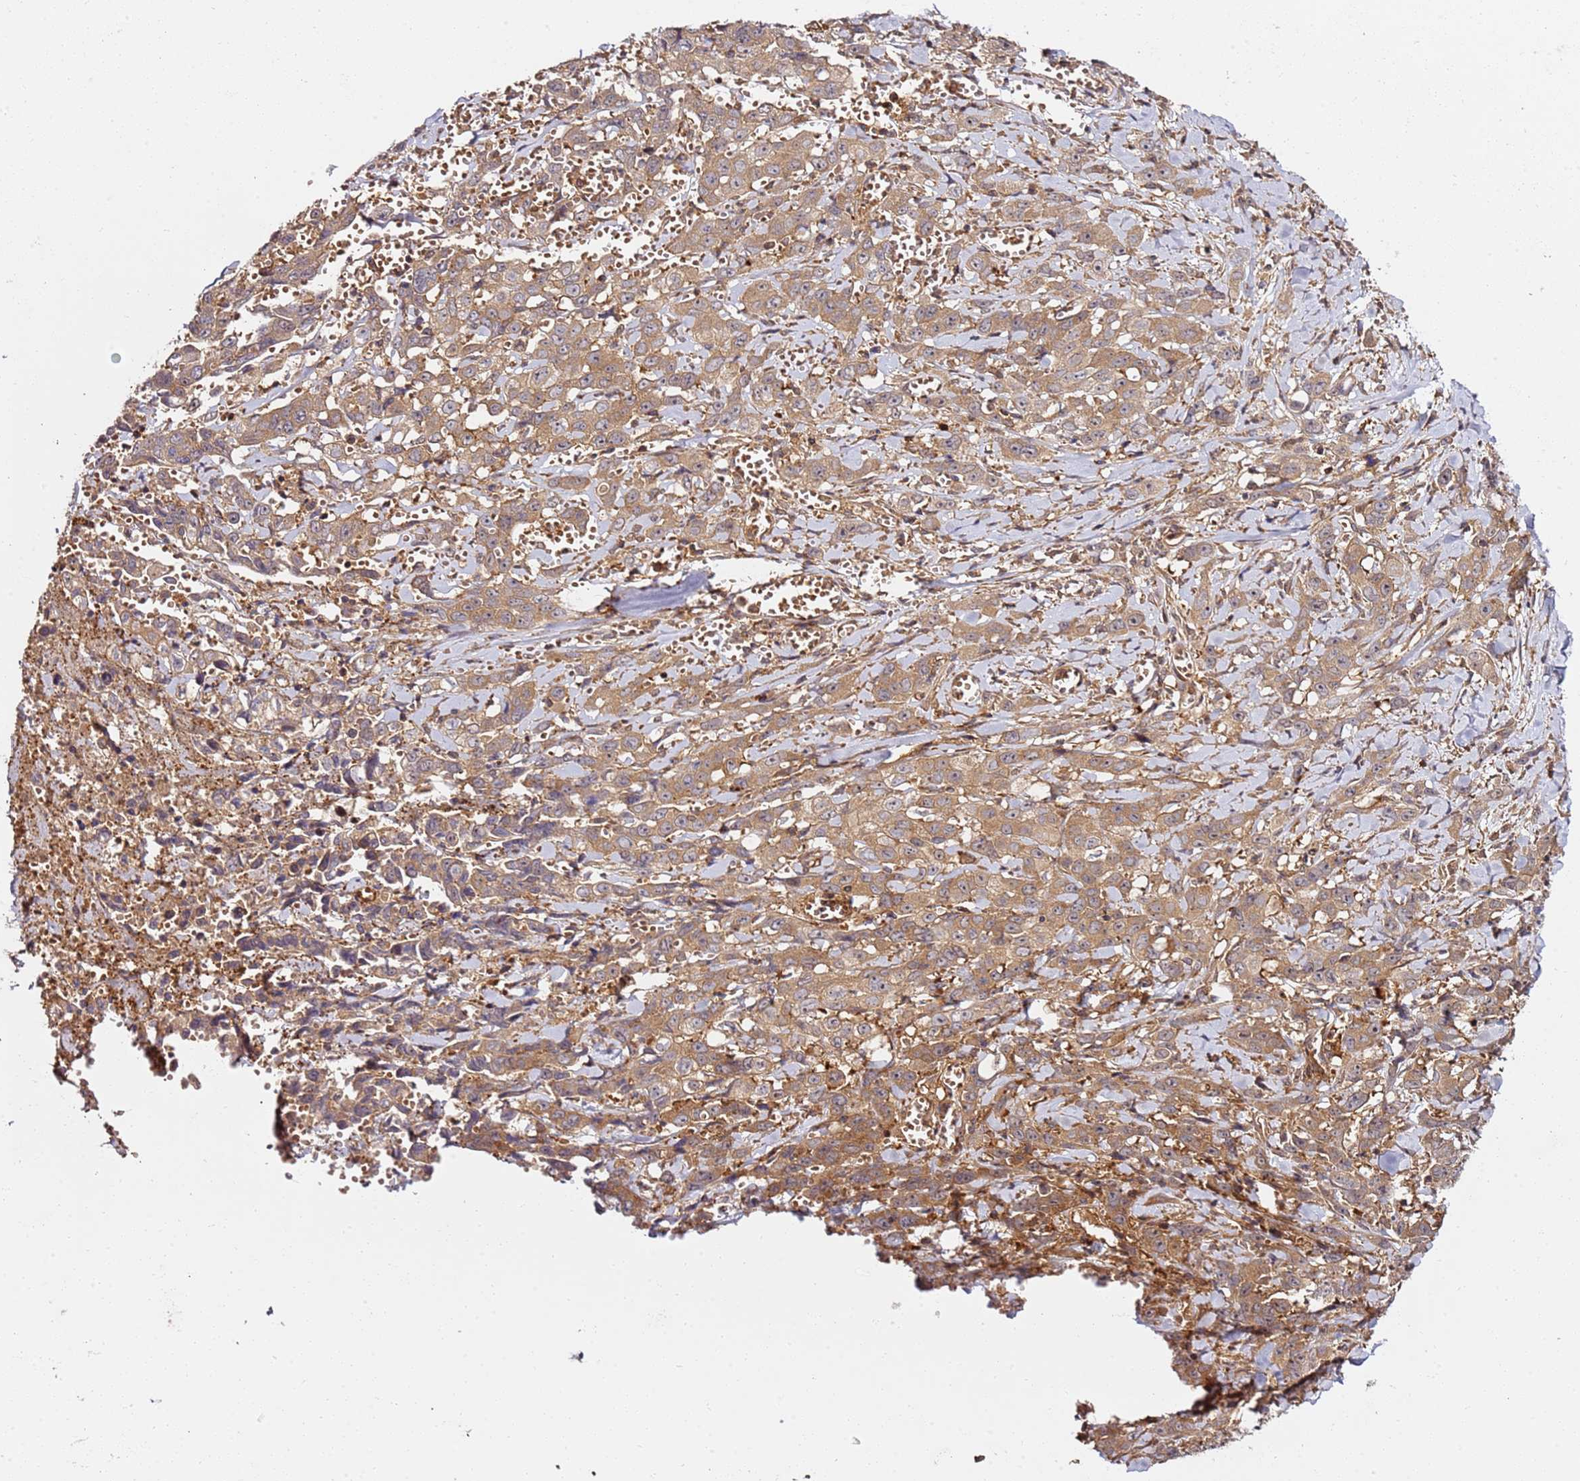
{"staining": {"intensity": "moderate", "quantity": ">75%", "location": "cytoplasmic/membranous"}, "tissue": "stomach cancer", "cell_type": "Tumor cells", "image_type": "cancer", "snomed": [{"axis": "morphology", "description": "Adenocarcinoma, NOS"}, {"axis": "topography", "description": "Stomach, upper"}], "caption": "Moderate cytoplasmic/membranous protein staining is seen in about >75% of tumor cells in stomach cancer (adenocarcinoma).", "gene": "PRMT7", "patient": {"sex": "male", "age": 62}}